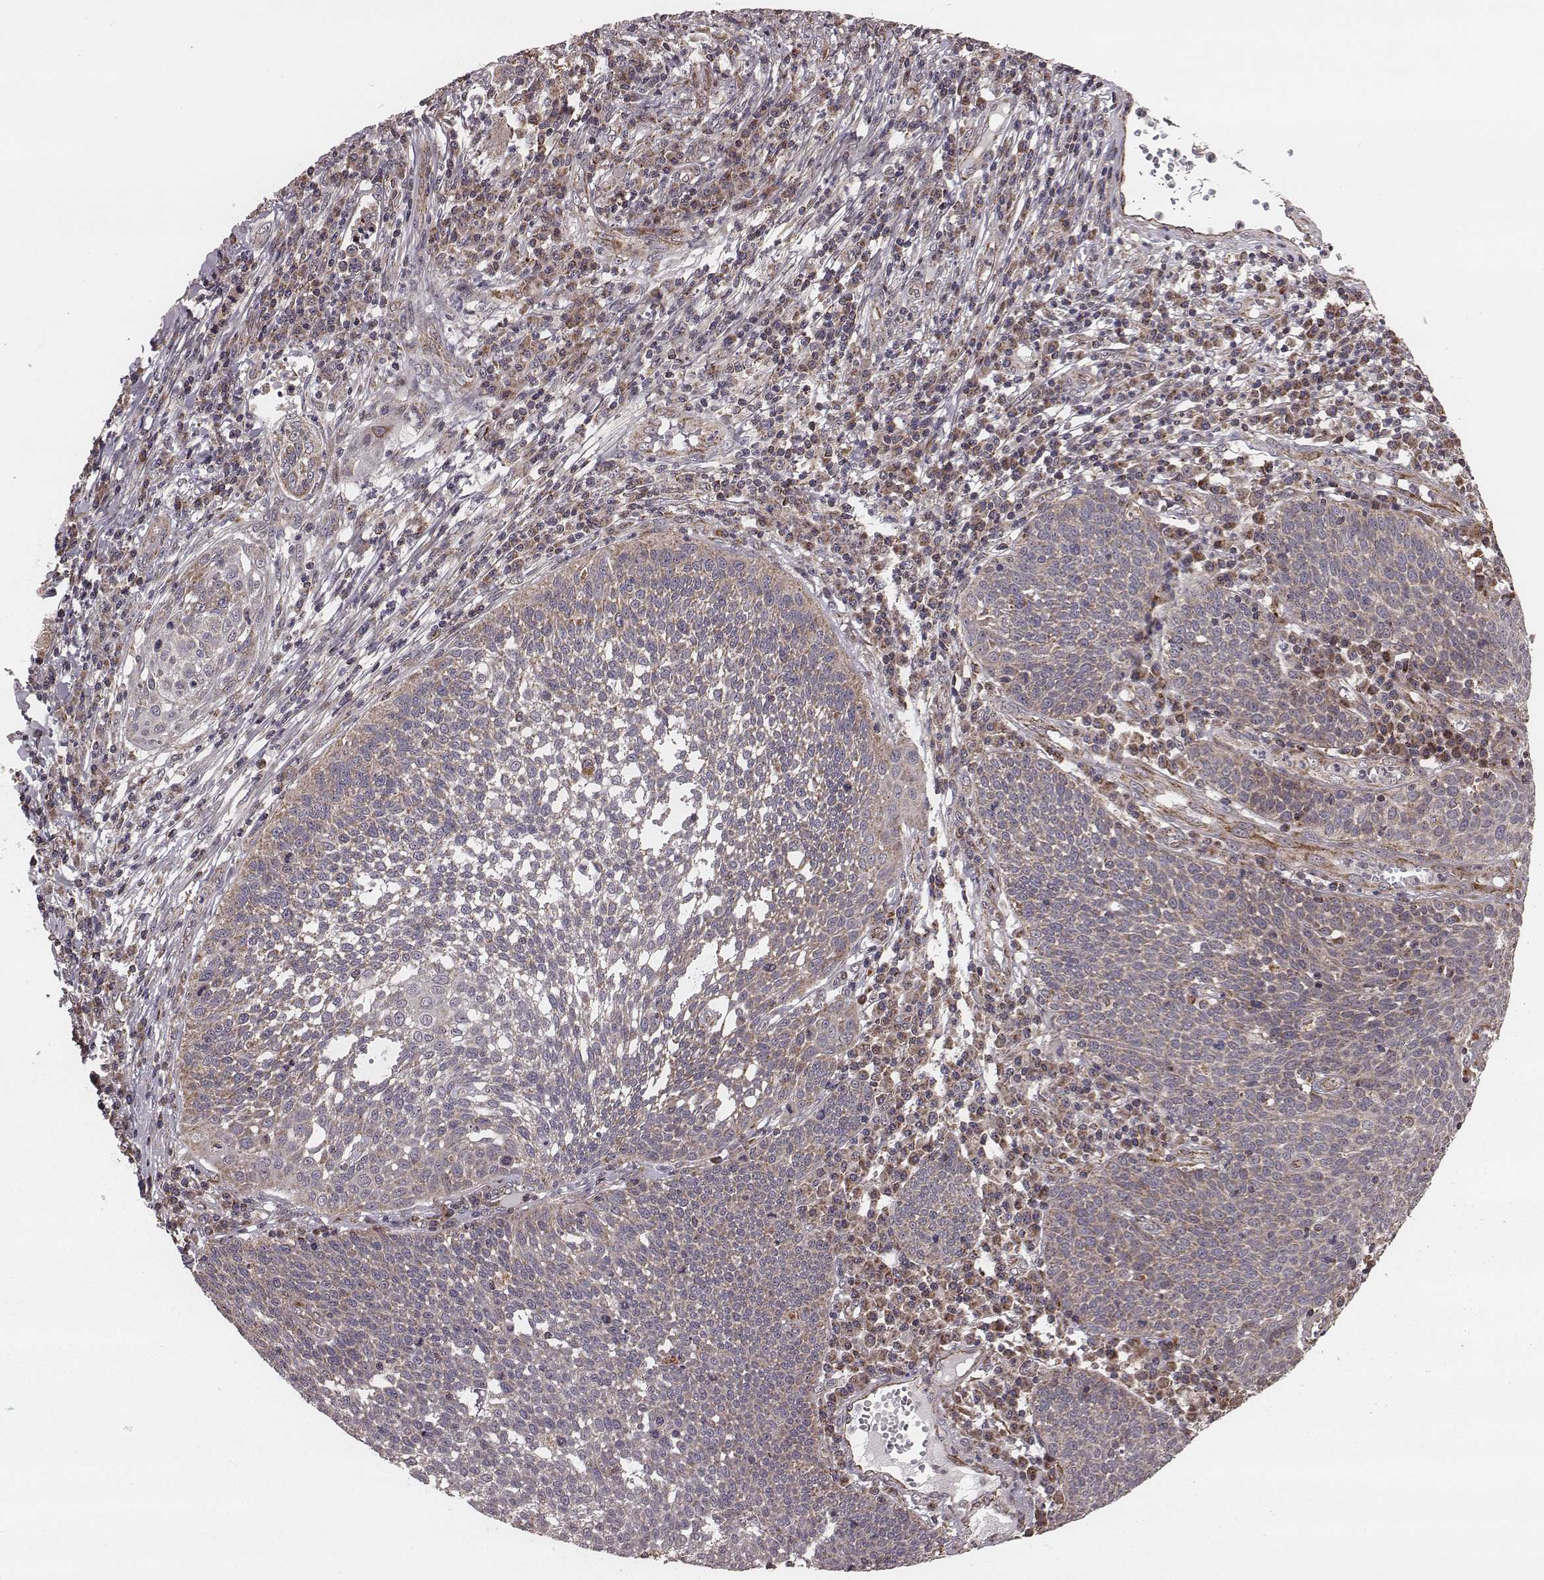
{"staining": {"intensity": "moderate", "quantity": "25%-75%", "location": "cytoplasmic/membranous"}, "tissue": "cervical cancer", "cell_type": "Tumor cells", "image_type": "cancer", "snomed": [{"axis": "morphology", "description": "Squamous cell carcinoma, NOS"}, {"axis": "topography", "description": "Cervix"}], "caption": "Squamous cell carcinoma (cervical) stained for a protein demonstrates moderate cytoplasmic/membranous positivity in tumor cells.", "gene": "ZDHHC21", "patient": {"sex": "female", "age": 34}}